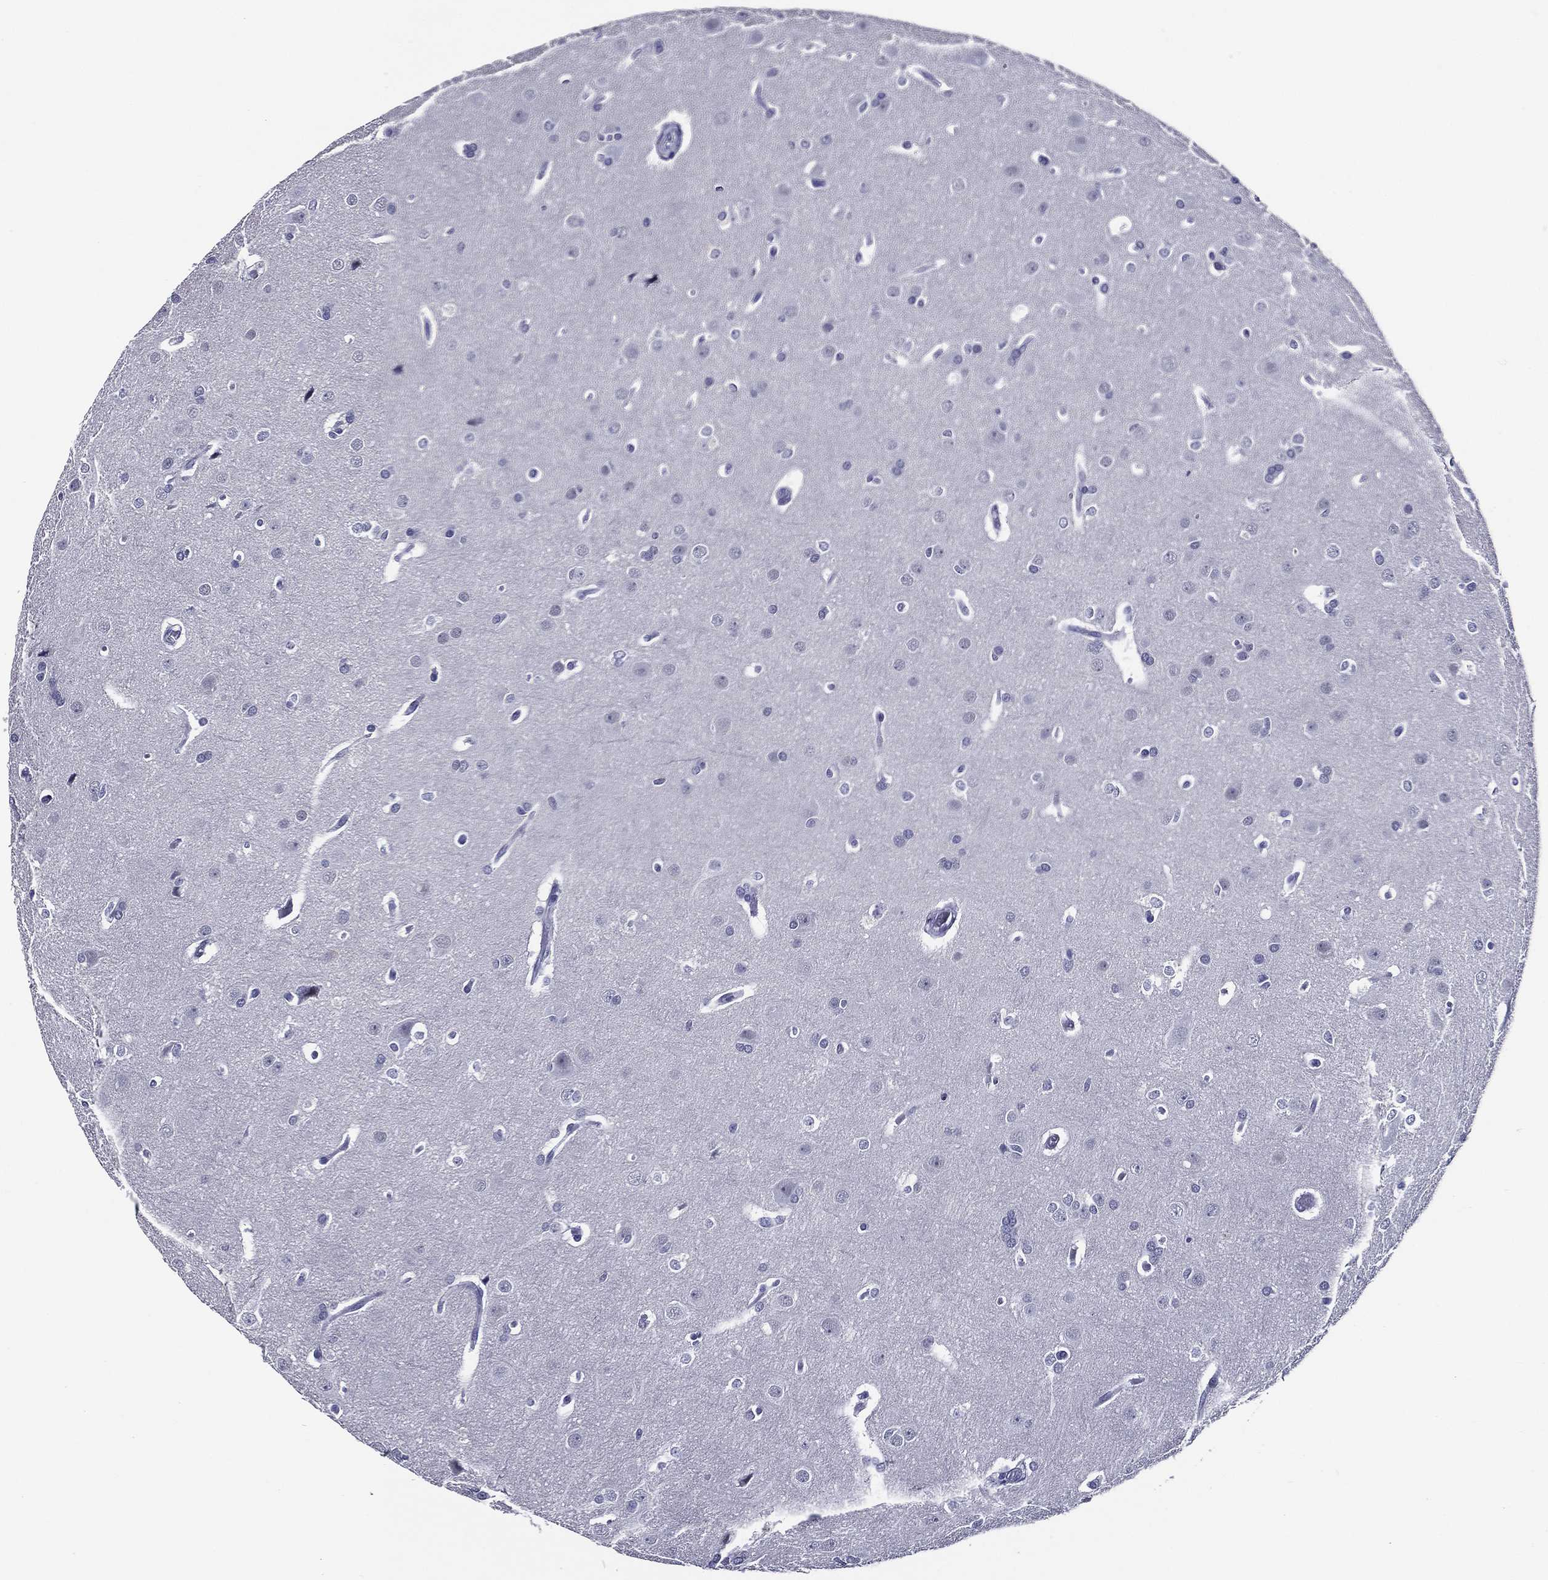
{"staining": {"intensity": "negative", "quantity": "none", "location": "none"}, "tissue": "glioma", "cell_type": "Tumor cells", "image_type": "cancer", "snomed": [{"axis": "morphology", "description": "Glioma, malignant, Low grade"}, {"axis": "topography", "description": "Brain"}], "caption": "Image shows no significant protein expression in tumor cells of malignant low-grade glioma. The staining was performed using DAB to visualize the protein expression in brown, while the nuclei were stained in blue with hematoxylin (Magnification: 20x).", "gene": "ACE2", "patient": {"sex": "female", "age": 32}}